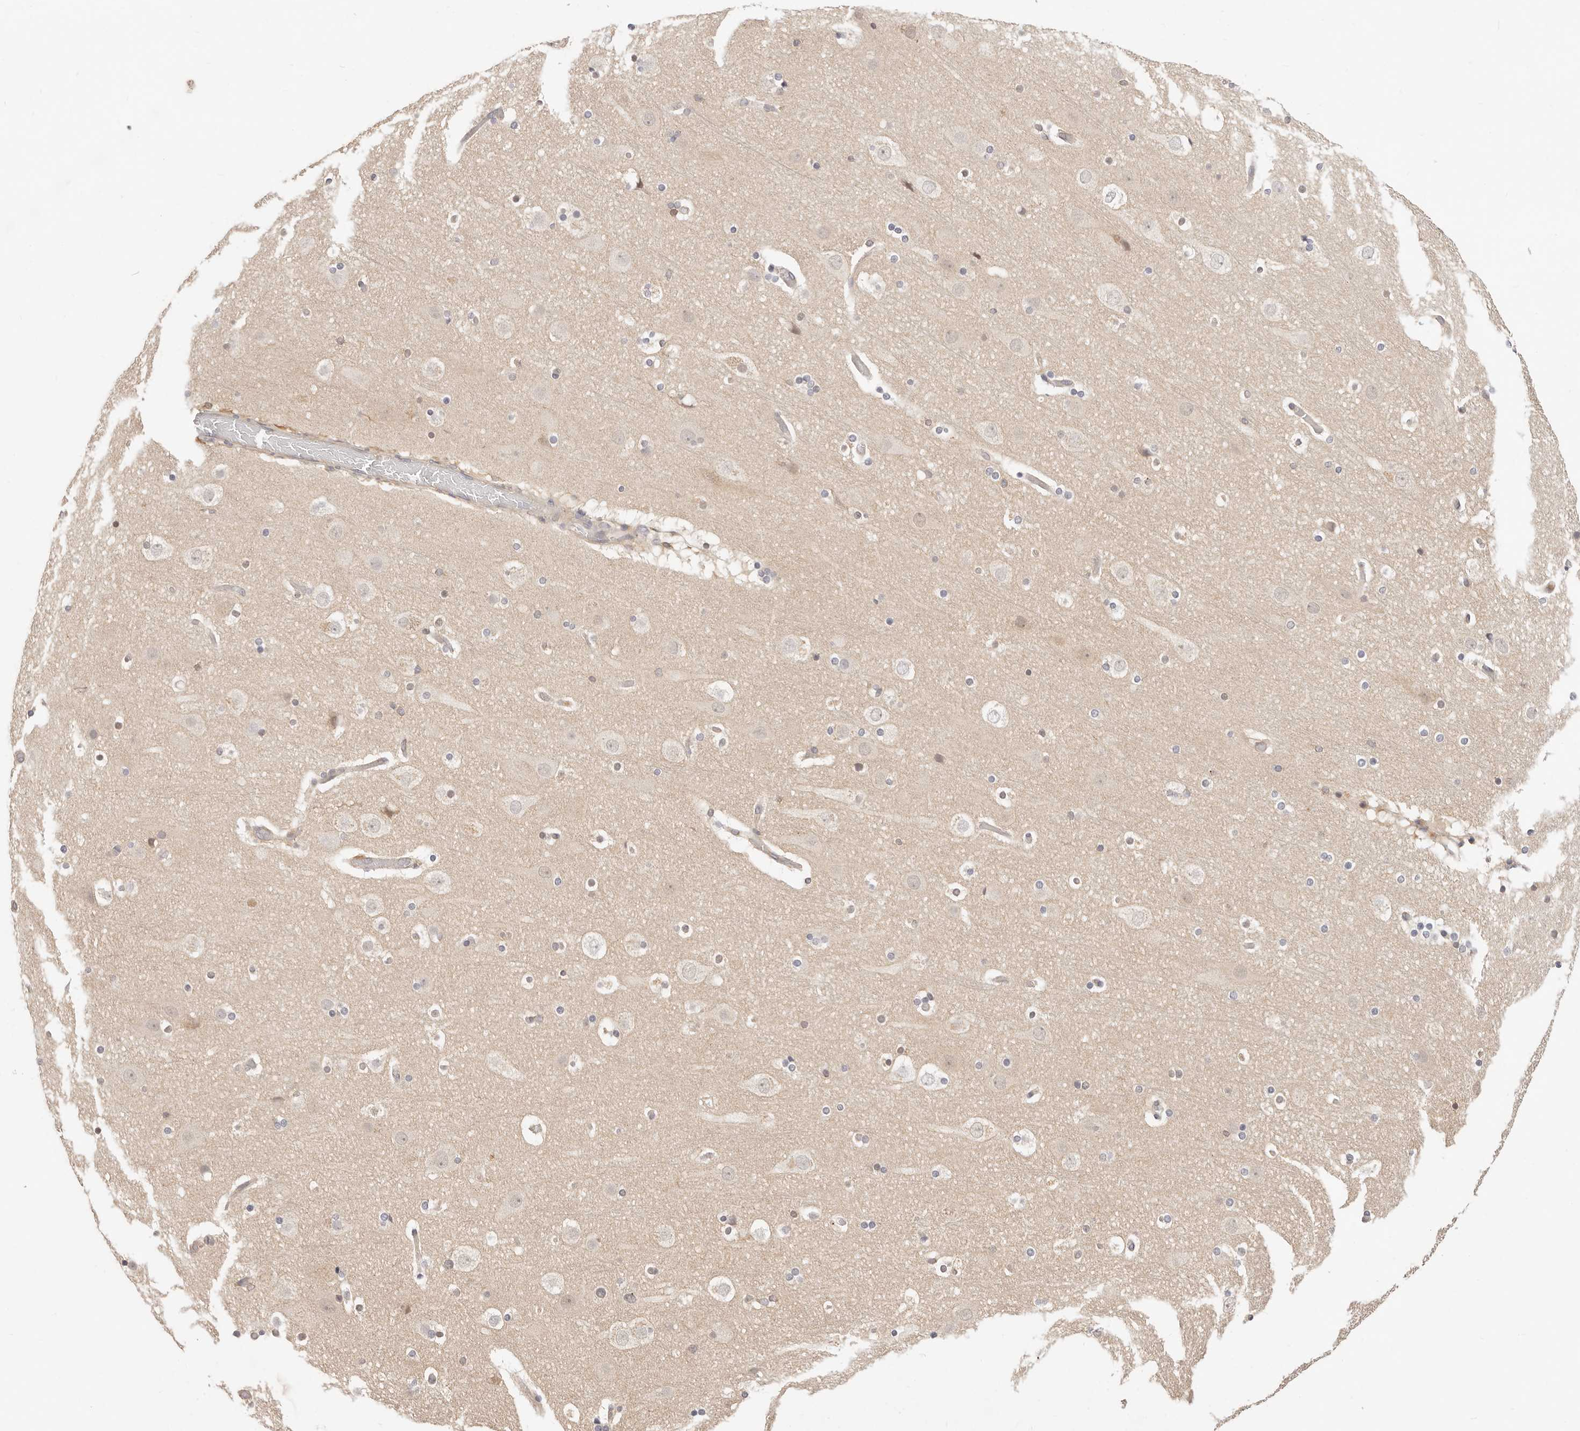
{"staining": {"intensity": "weak", "quantity": "25%-75%", "location": "nuclear"}, "tissue": "cerebral cortex", "cell_type": "Endothelial cells", "image_type": "normal", "snomed": [{"axis": "morphology", "description": "Normal tissue, NOS"}, {"axis": "topography", "description": "Cerebral cortex"}], "caption": "Cerebral cortex stained with DAB (3,3'-diaminobenzidine) IHC reveals low levels of weak nuclear expression in about 25%-75% of endothelial cells. Nuclei are stained in blue.", "gene": "DTNBP1", "patient": {"sex": "male", "age": 57}}